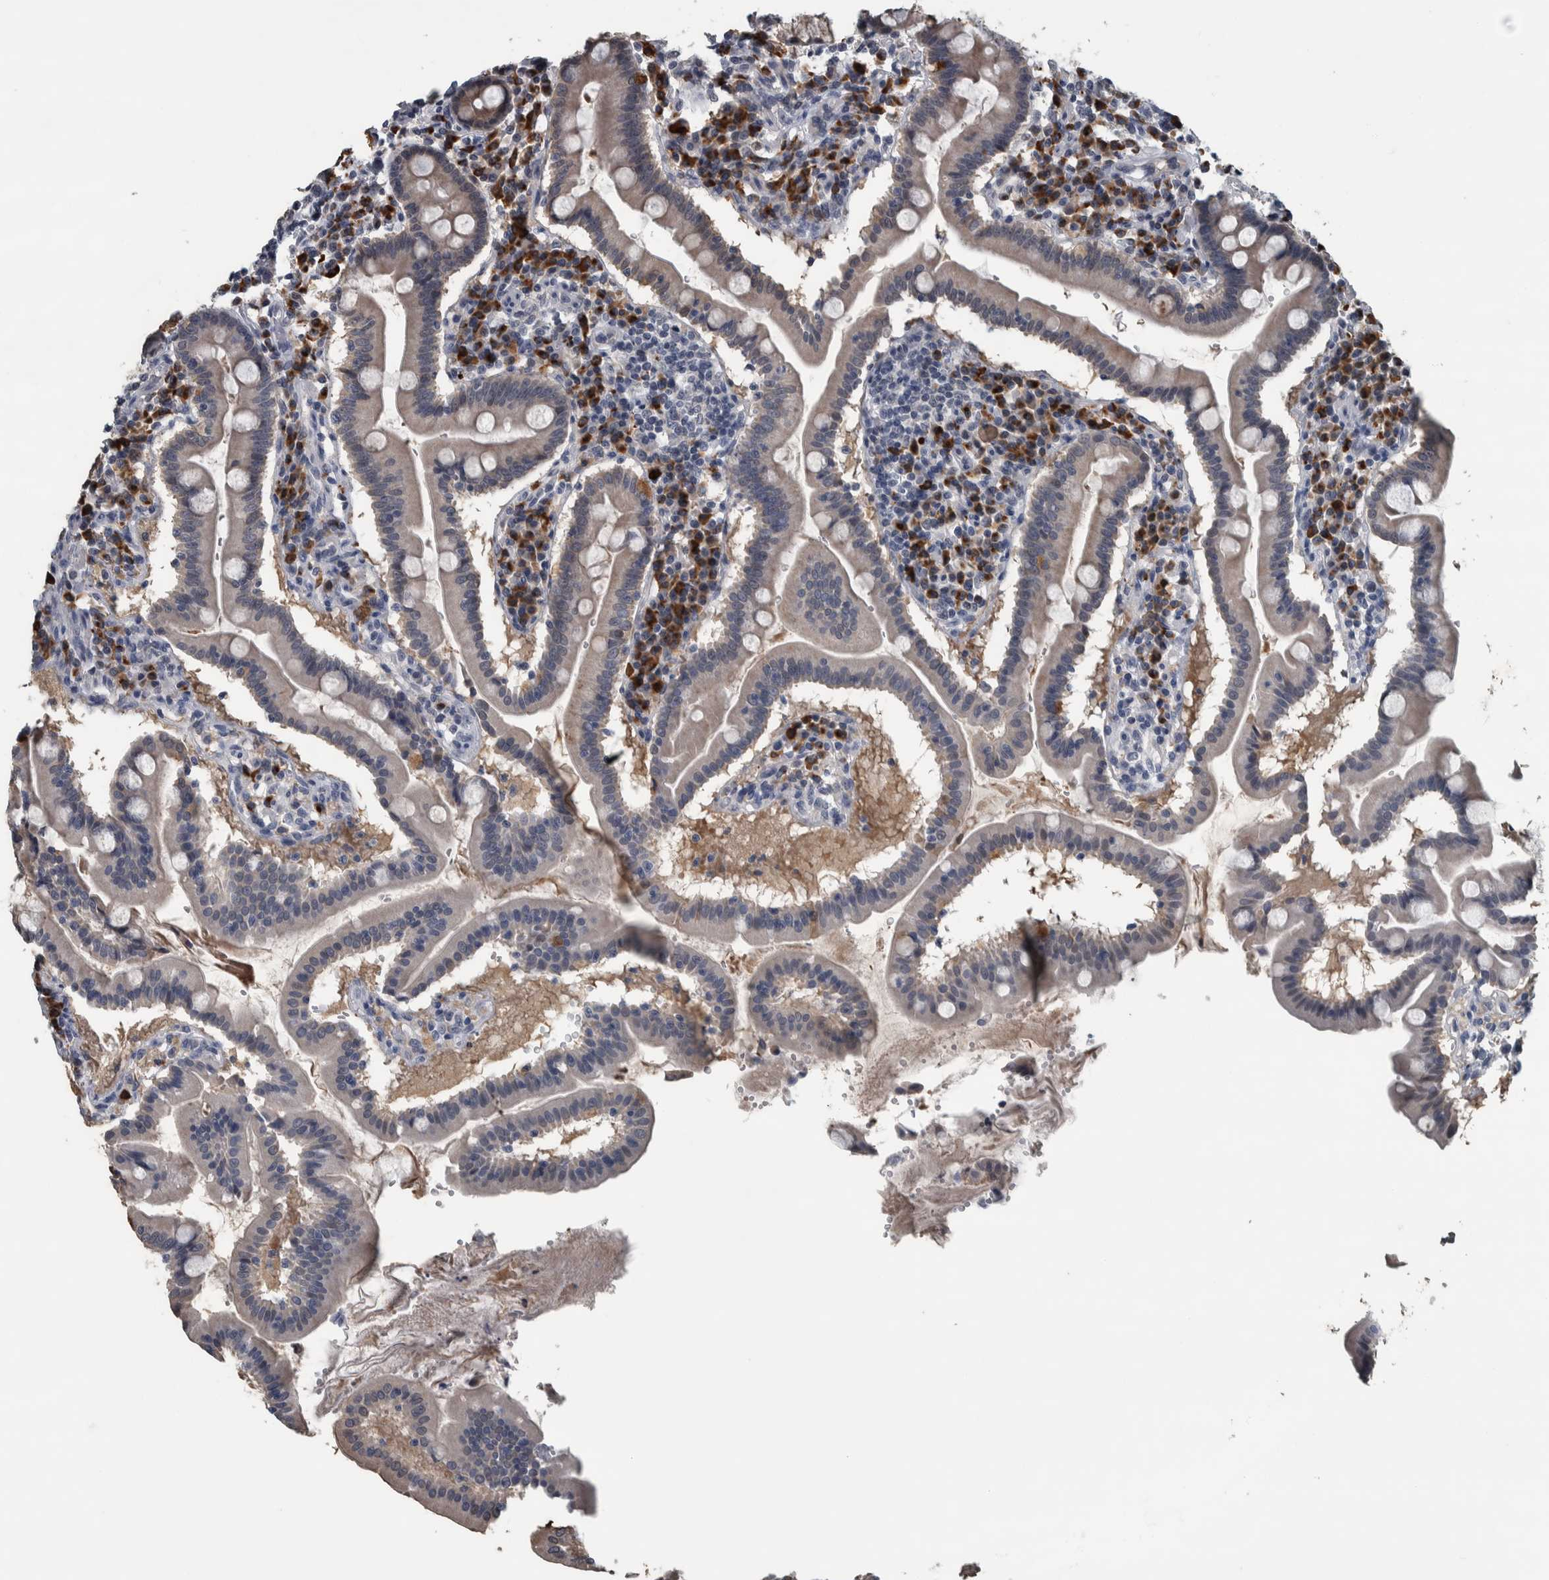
{"staining": {"intensity": "weak", "quantity": "<25%", "location": "cytoplasmic/membranous"}, "tissue": "duodenum", "cell_type": "Glandular cells", "image_type": "normal", "snomed": [{"axis": "morphology", "description": "Normal tissue, NOS"}, {"axis": "topography", "description": "Duodenum"}], "caption": "Immunohistochemical staining of normal duodenum exhibits no significant expression in glandular cells. The staining was performed using DAB to visualize the protein expression in brown, while the nuclei were stained in blue with hematoxylin (Magnification: 20x).", "gene": "CAVIN4", "patient": {"sex": "male", "age": 50}}